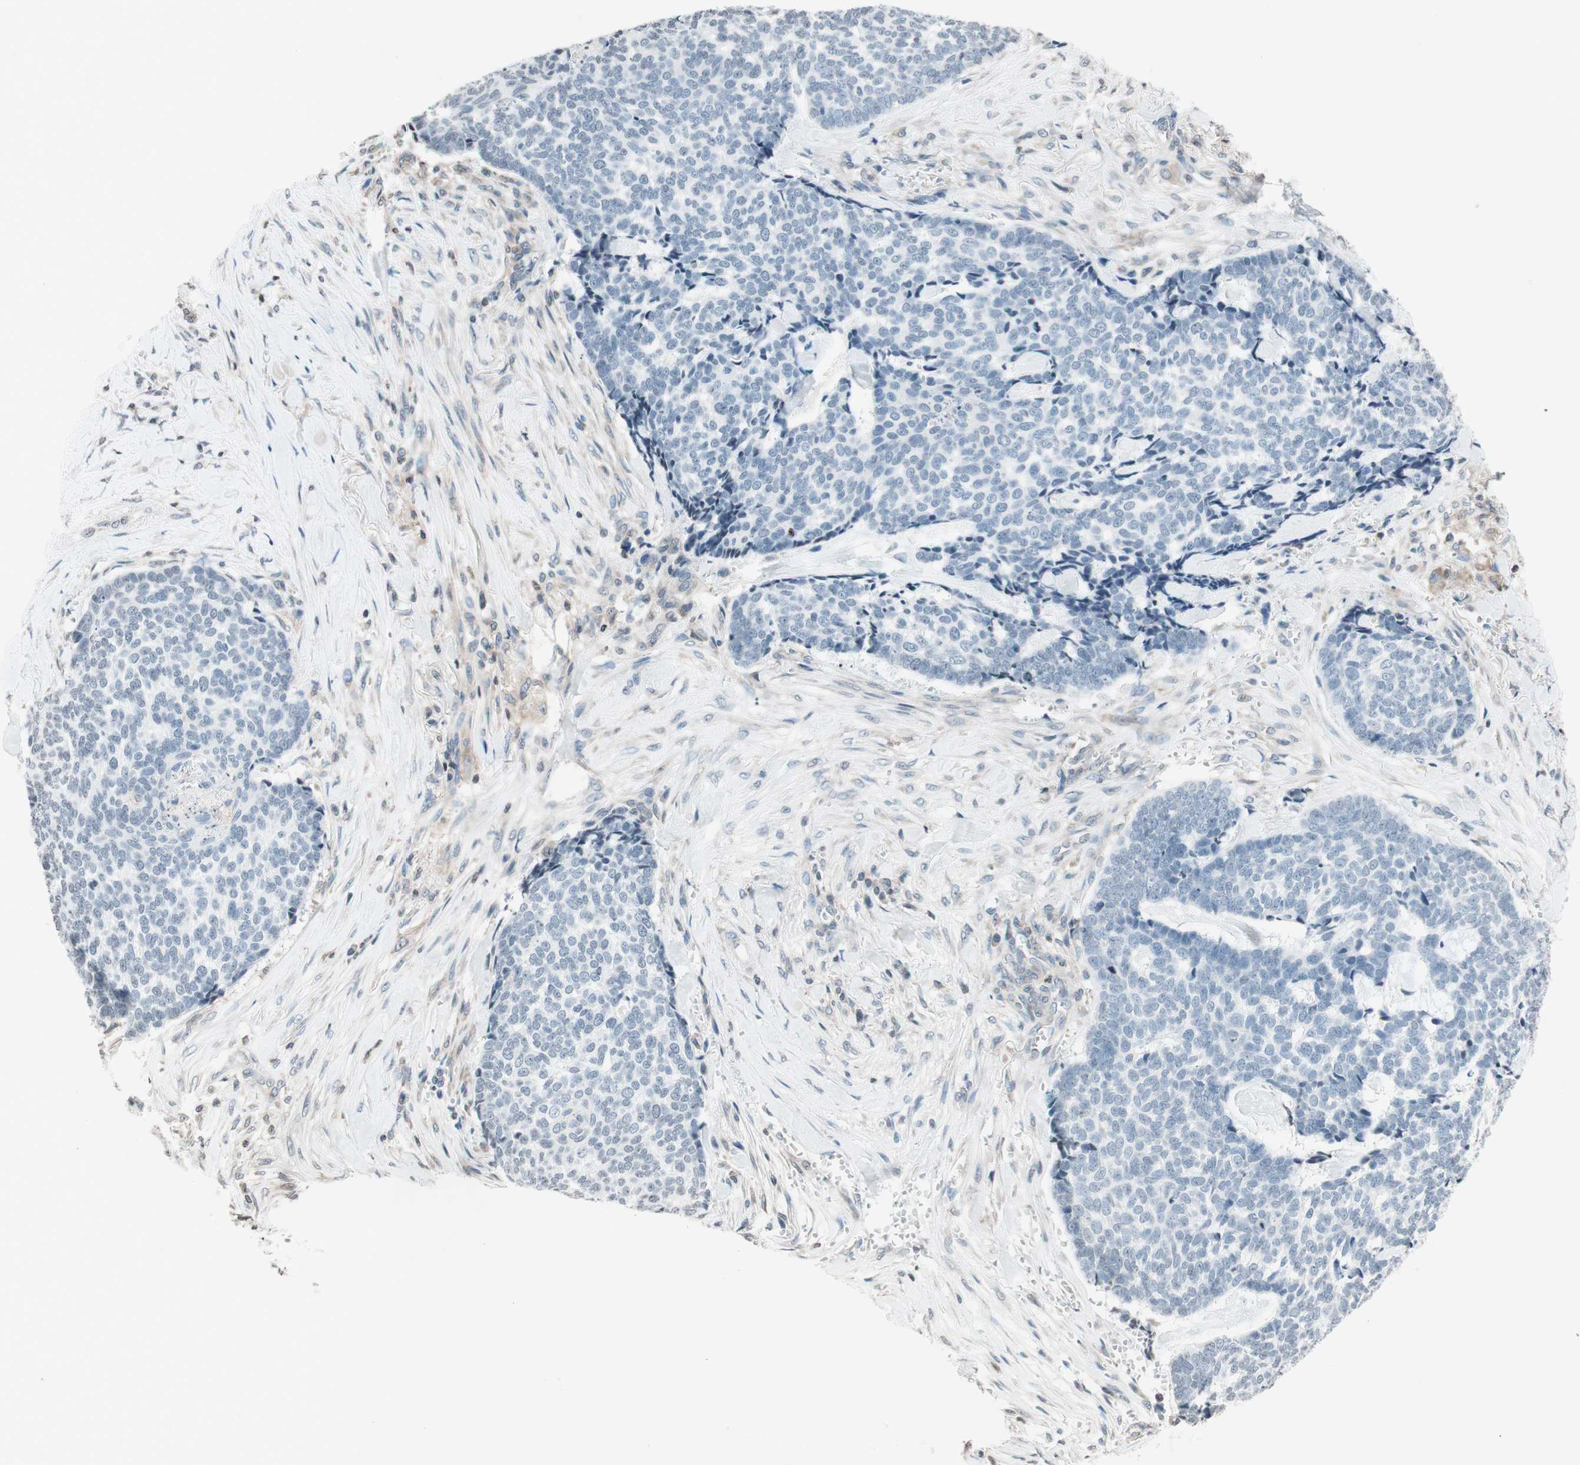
{"staining": {"intensity": "negative", "quantity": "none", "location": "none"}, "tissue": "skin cancer", "cell_type": "Tumor cells", "image_type": "cancer", "snomed": [{"axis": "morphology", "description": "Basal cell carcinoma"}, {"axis": "topography", "description": "Skin"}], "caption": "There is no significant positivity in tumor cells of skin cancer.", "gene": "WIPF1", "patient": {"sex": "male", "age": 84}}